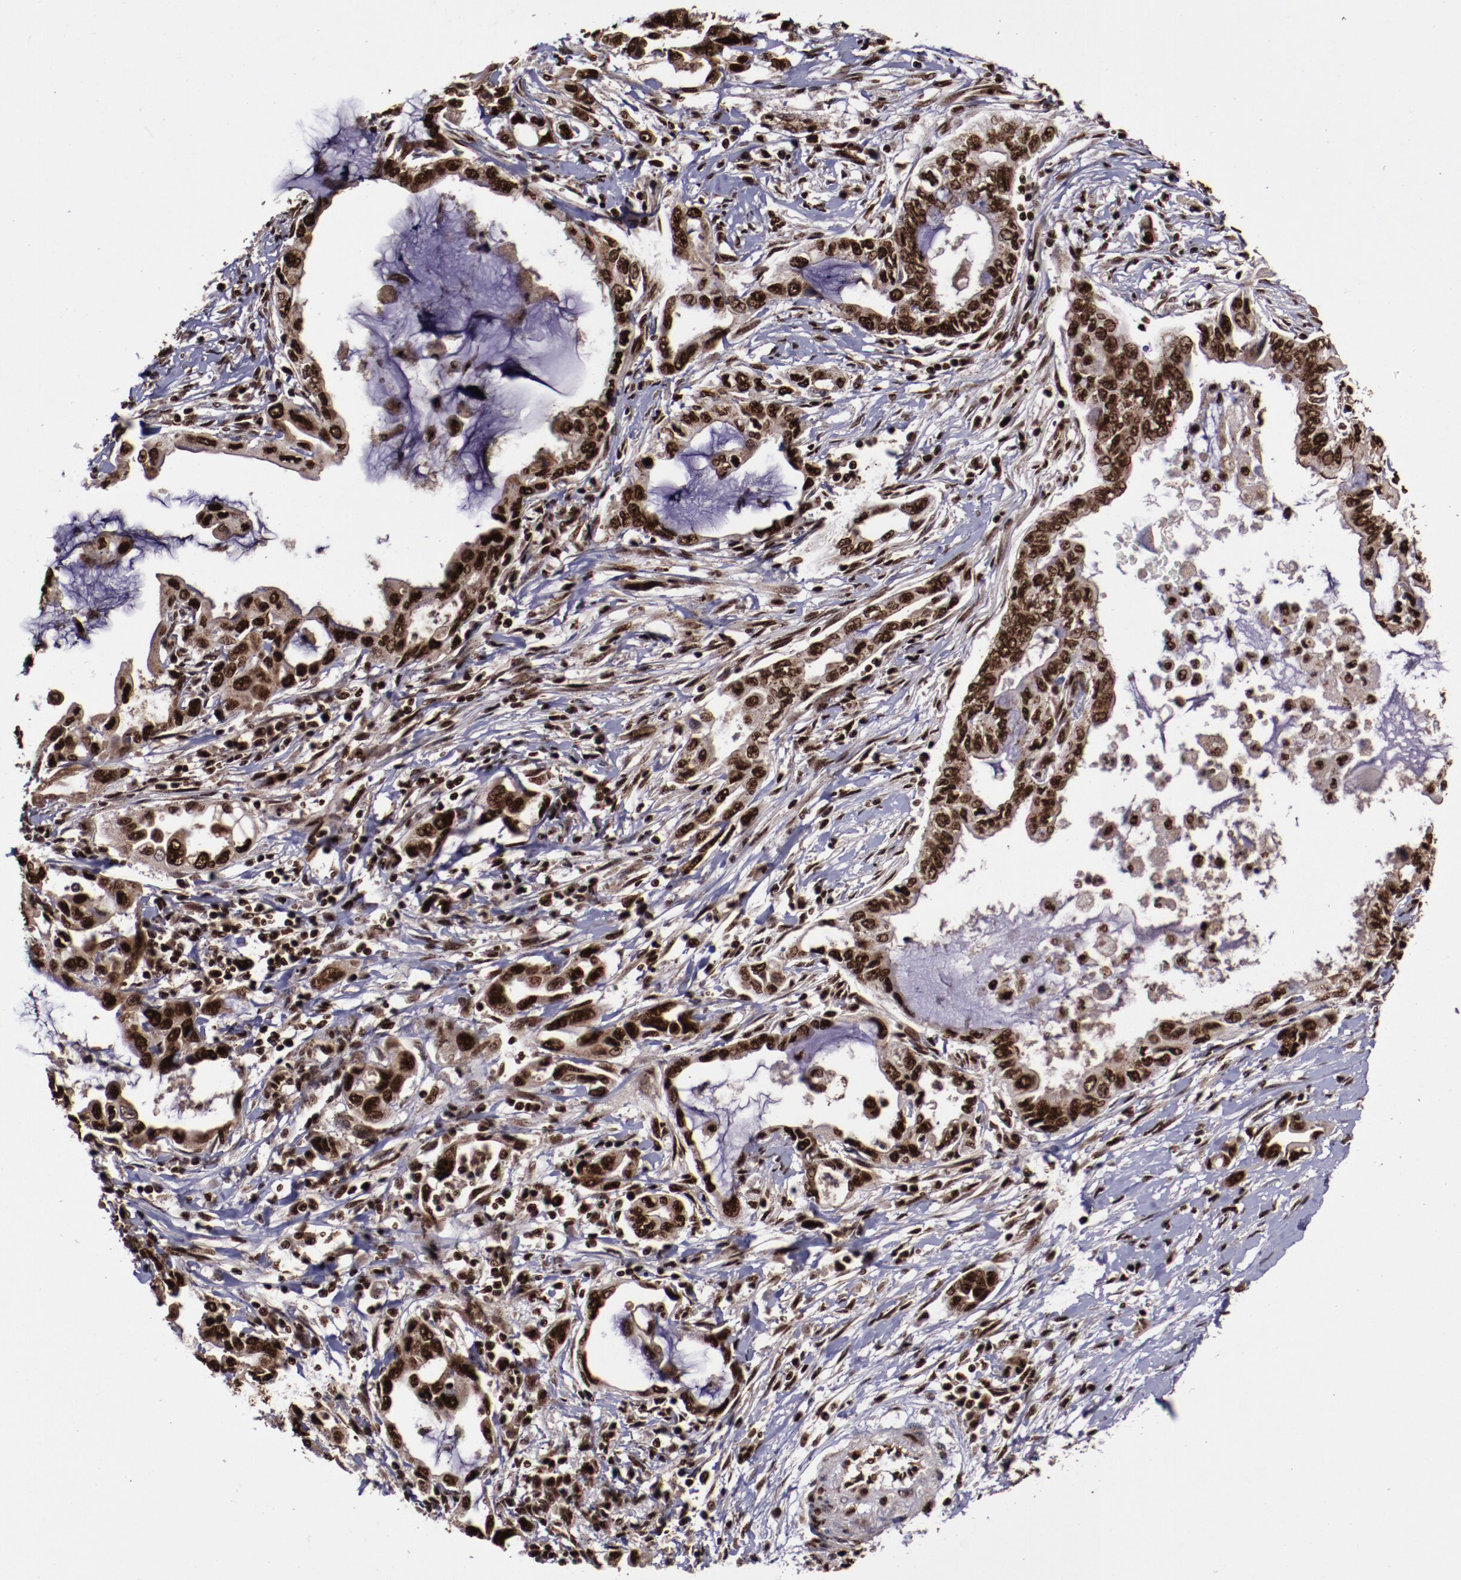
{"staining": {"intensity": "strong", "quantity": ">75%", "location": "cytoplasmic/membranous,nuclear"}, "tissue": "pancreatic cancer", "cell_type": "Tumor cells", "image_type": "cancer", "snomed": [{"axis": "morphology", "description": "Adenocarcinoma, NOS"}, {"axis": "topography", "description": "Pancreas"}], "caption": "A high amount of strong cytoplasmic/membranous and nuclear staining is seen in approximately >75% of tumor cells in pancreatic cancer tissue.", "gene": "SNW1", "patient": {"sex": "female", "age": 57}}